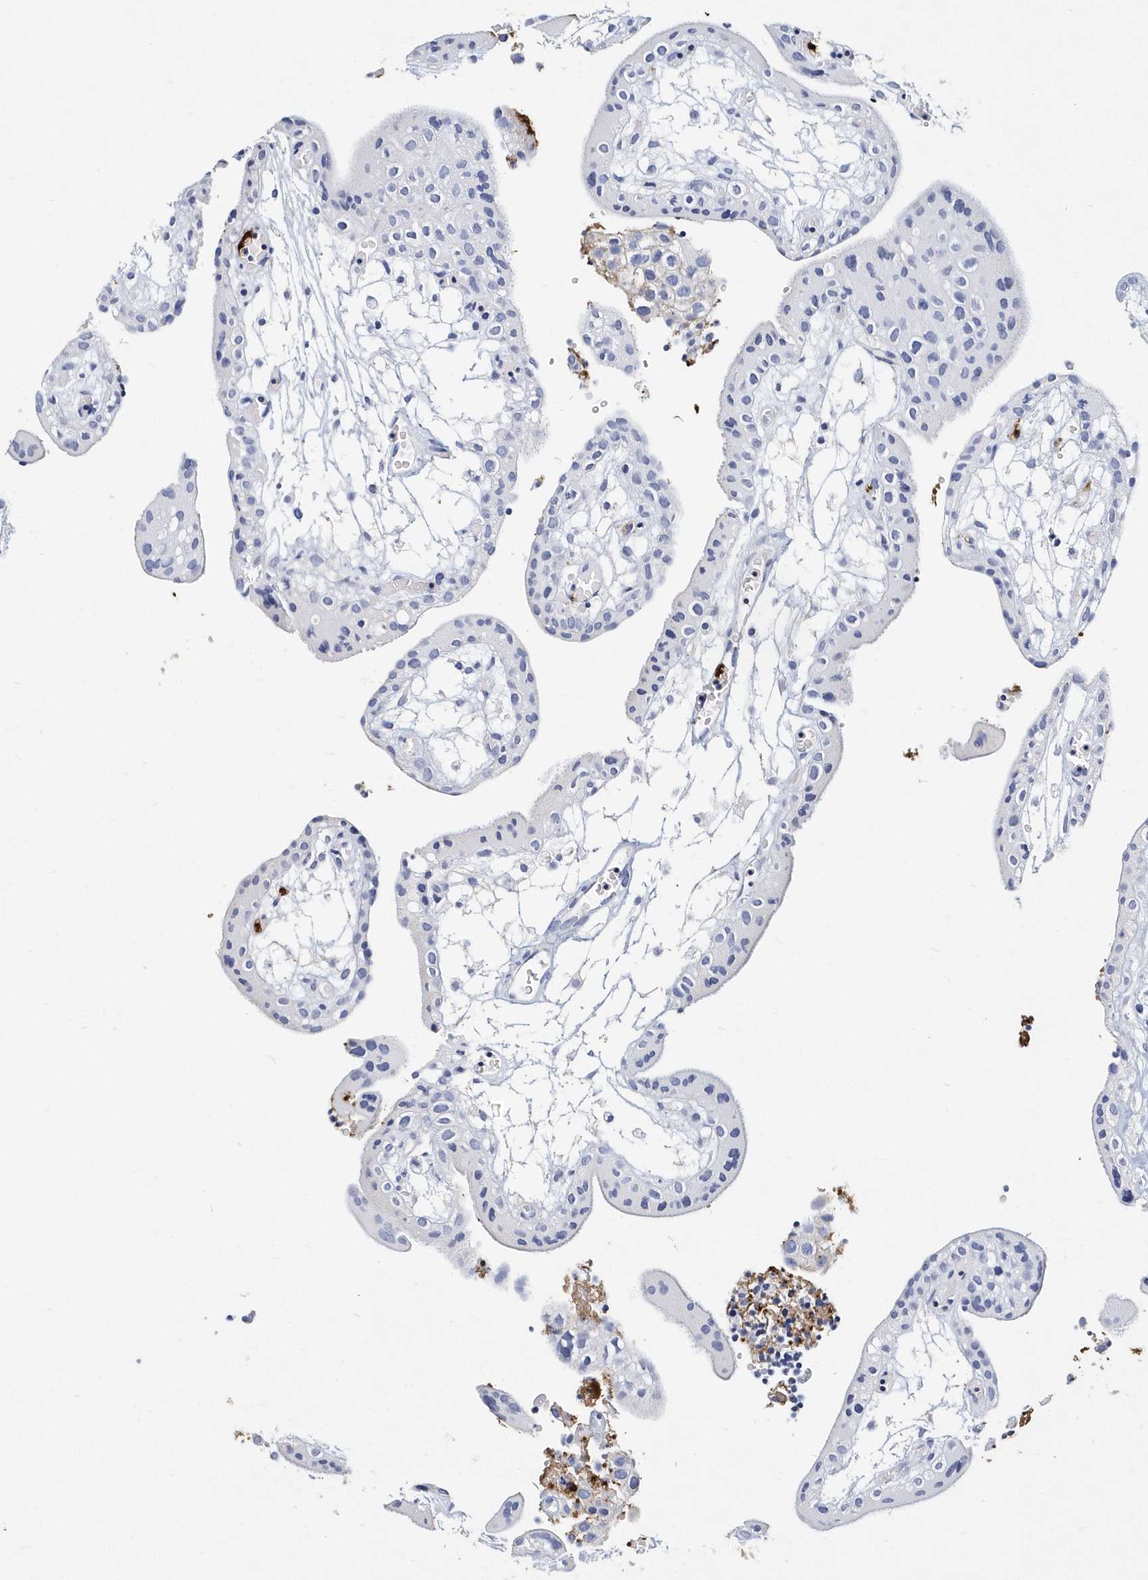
{"staining": {"intensity": "negative", "quantity": "none", "location": "none"}, "tissue": "placenta", "cell_type": "Decidual cells", "image_type": "normal", "snomed": [{"axis": "morphology", "description": "Normal tissue, NOS"}, {"axis": "topography", "description": "Placenta"}], "caption": "Immunohistochemistry histopathology image of benign human placenta stained for a protein (brown), which reveals no staining in decidual cells.", "gene": "ITGA2B", "patient": {"sex": "female", "age": 18}}